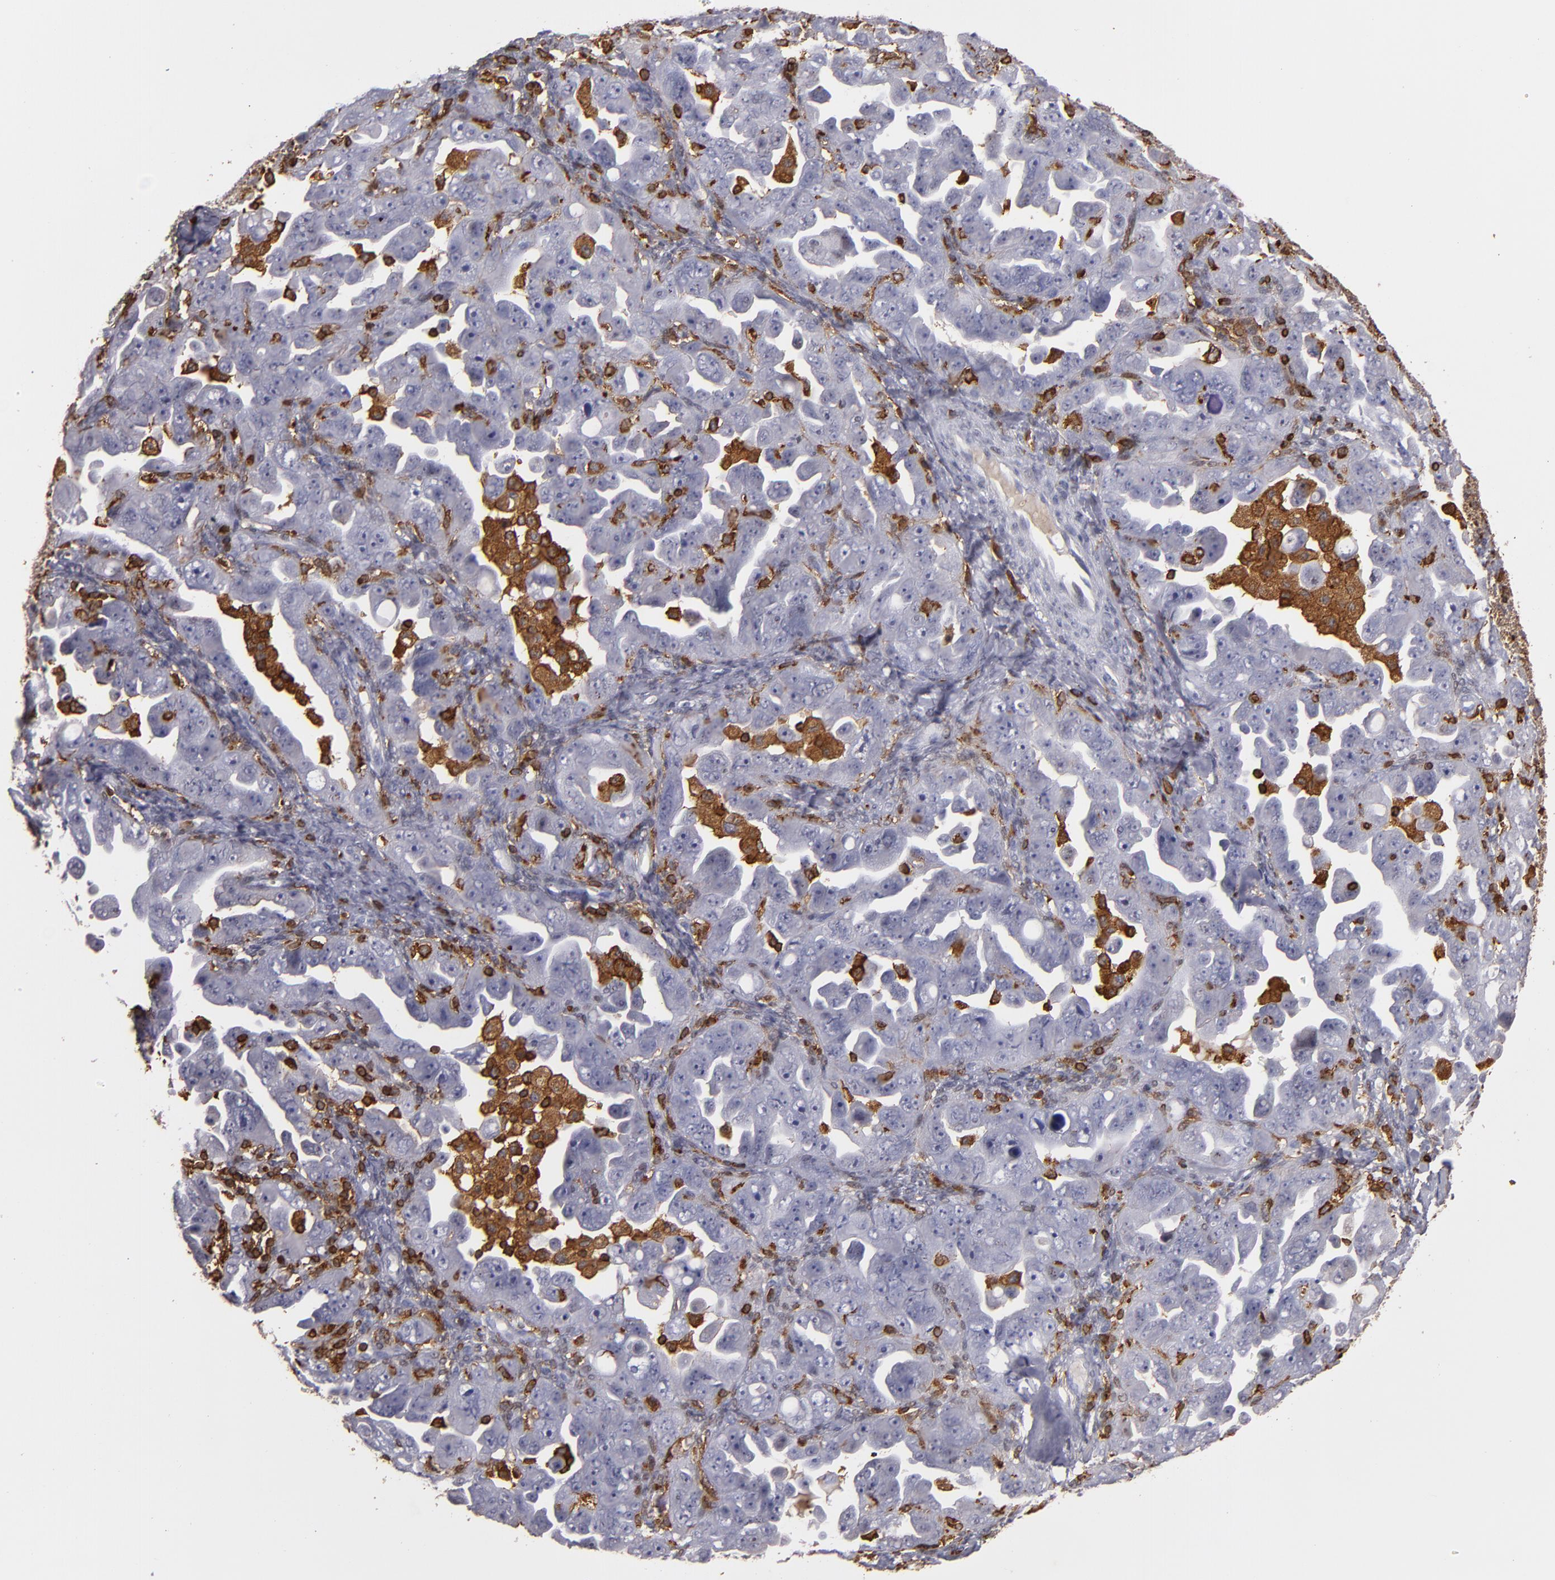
{"staining": {"intensity": "negative", "quantity": "none", "location": "none"}, "tissue": "ovarian cancer", "cell_type": "Tumor cells", "image_type": "cancer", "snomed": [{"axis": "morphology", "description": "Cystadenocarcinoma, serous, NOS"}, {"axis": "topography", "description": "Ovary"}], "caption": "IHC of human ovarian cancer demonstrates no staining in tumor cells.", "gene": "WAS", "patient": {"sex": "female", "age": 66}}